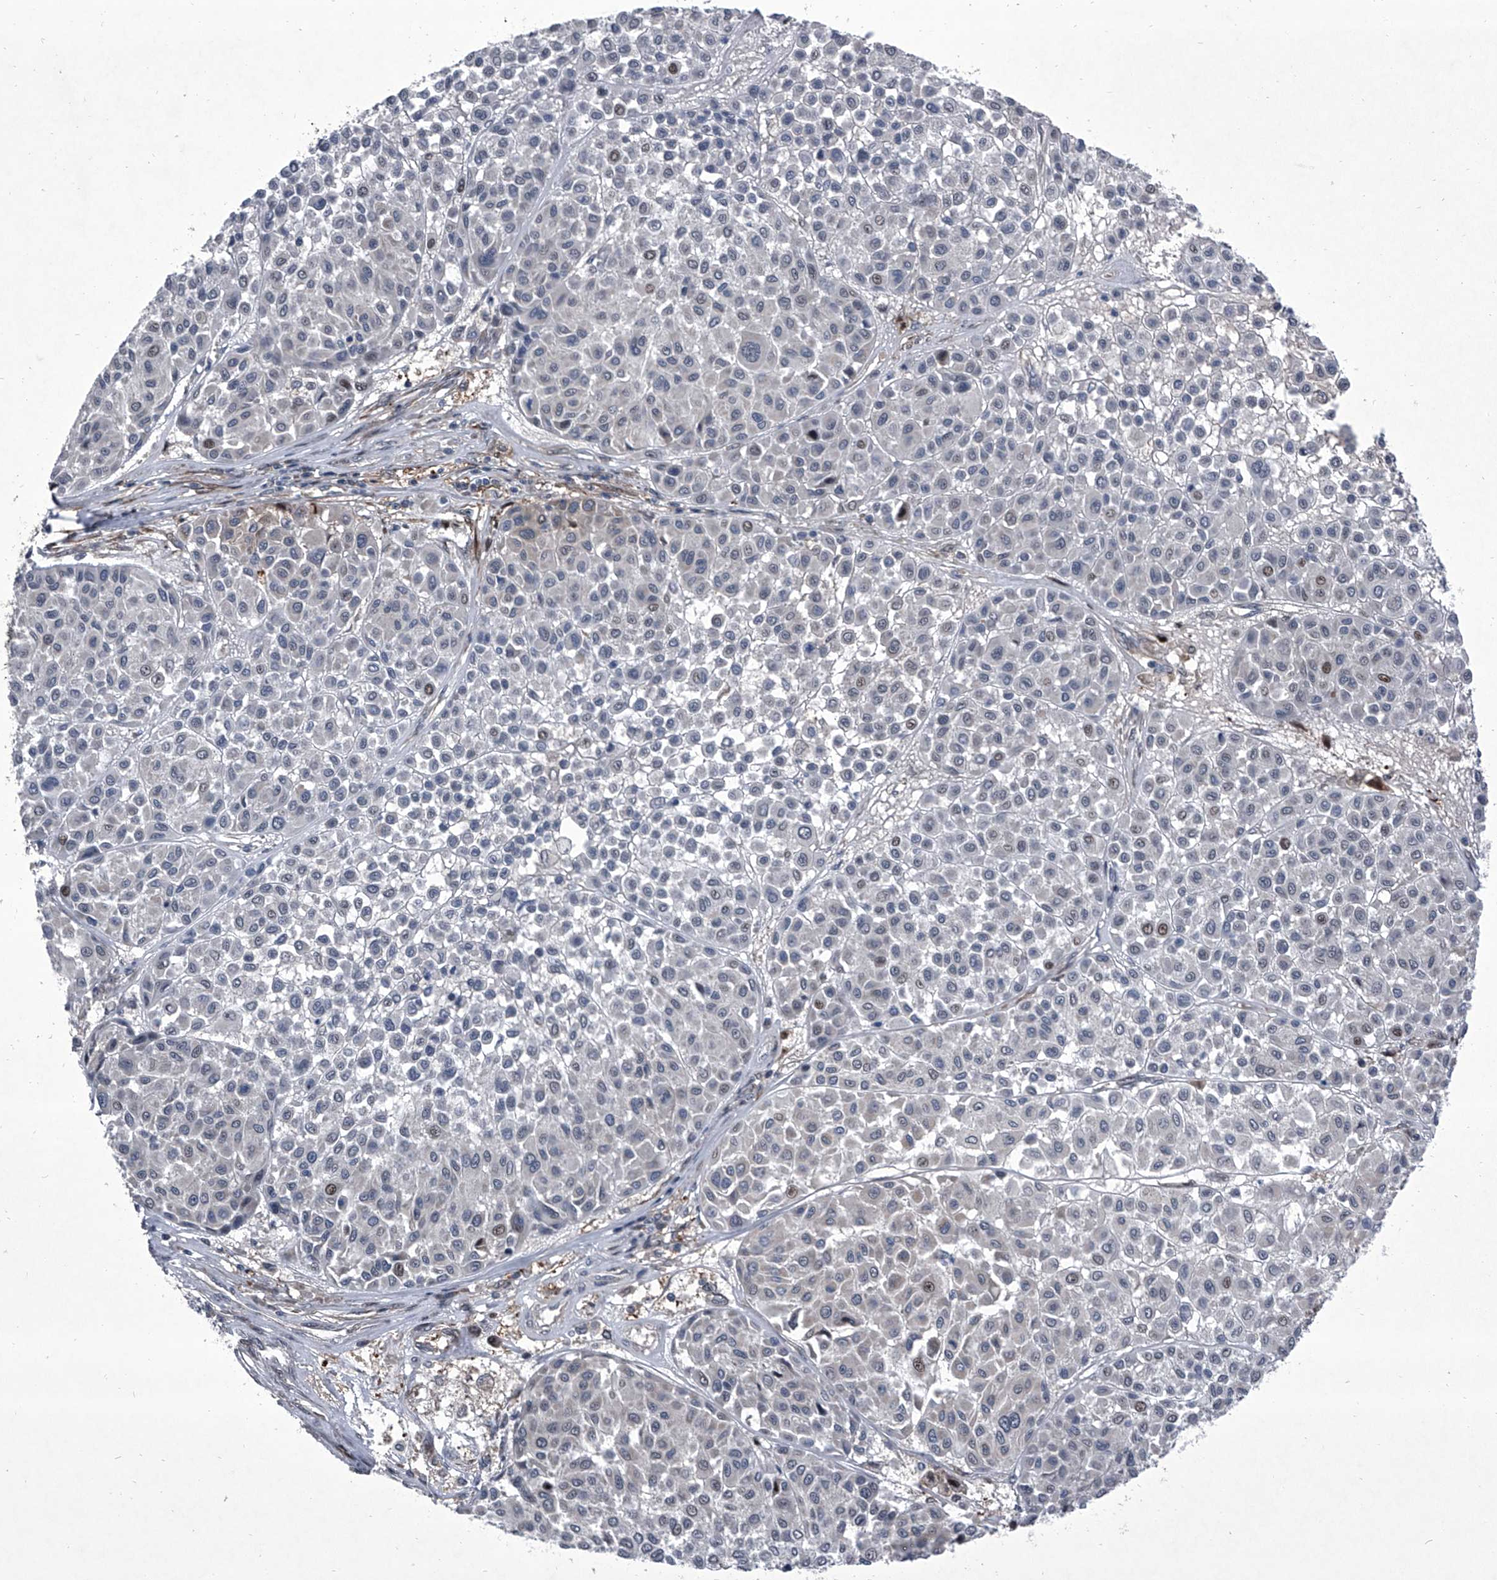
{"staining": {"intensity": "negative", "quantity": "none", "location": "none"}, "tissue": "melanoma", "cell_type": "Tumor cells", "image_type": "cancer", "snomed": [{"axis": "morphology", "description": "Malignant melanoma, Metastatic site"}, {"axis": "topography", "description": "Soft tissue"}], "caption": "Malignant melanoma (metastatic site) stained for a protein using IHC reveals no positivity tumor cells.", "gene": "ELK4", "patient": {"sex": "male", "age": 41}}